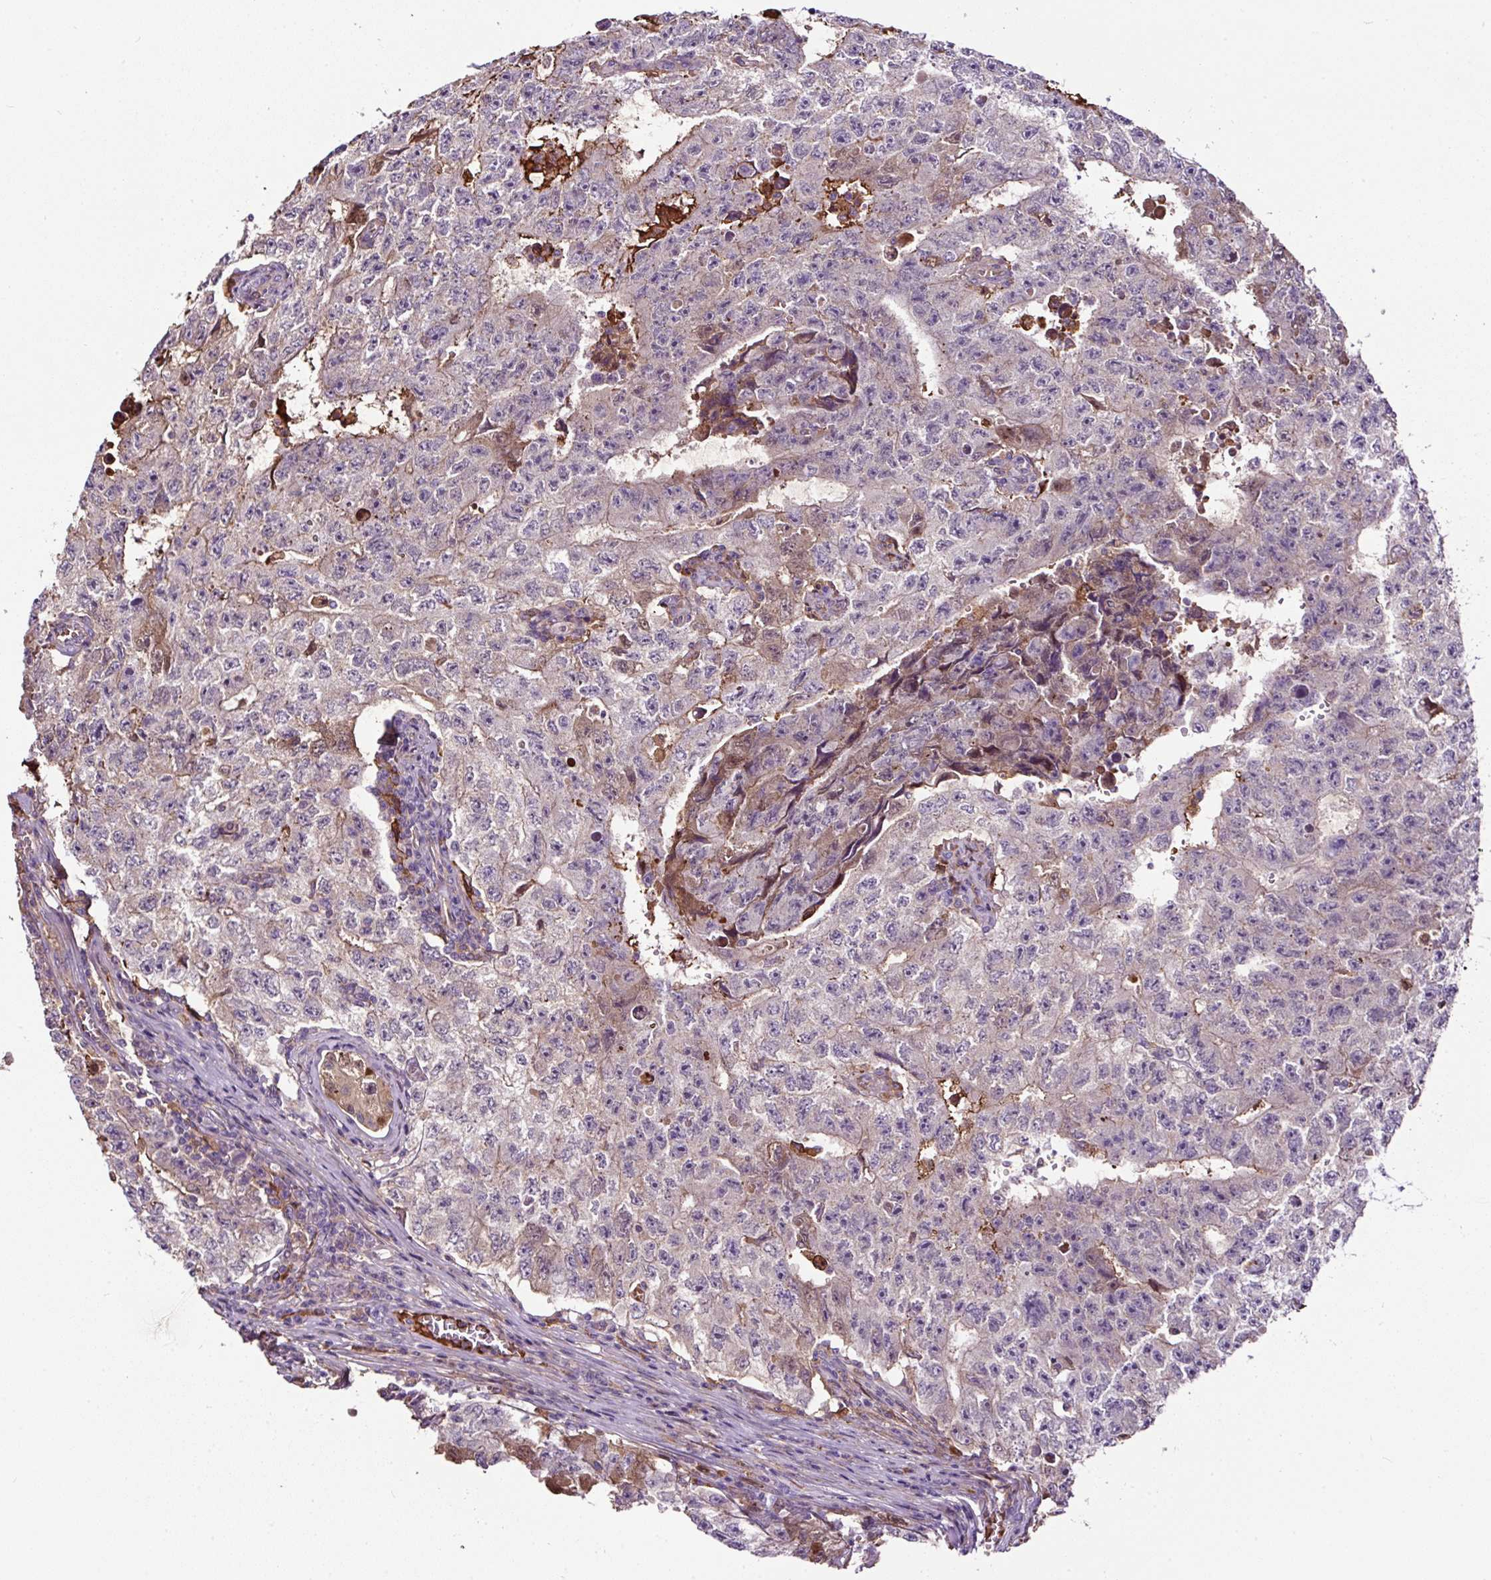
{"staining": {"intensity": "negative", "quantity": "none", "location": "none"}, "tissue": "testis cancer", "cell_type": "Tumor cells", "image_type": "cancer", "snomed": [{"axis": "morphology", "description": "Carcinoma, Embryonal, NOS"}, {"axis": "topography", "description": "Testis"}], "caption": "Embryonal carcinoma (testis) stained for a protein using immunohistochemistry (IHC) shows no expression tumor cells.", "gene": "LRRC24", "patient": {"sex": "male", "age": 17}}